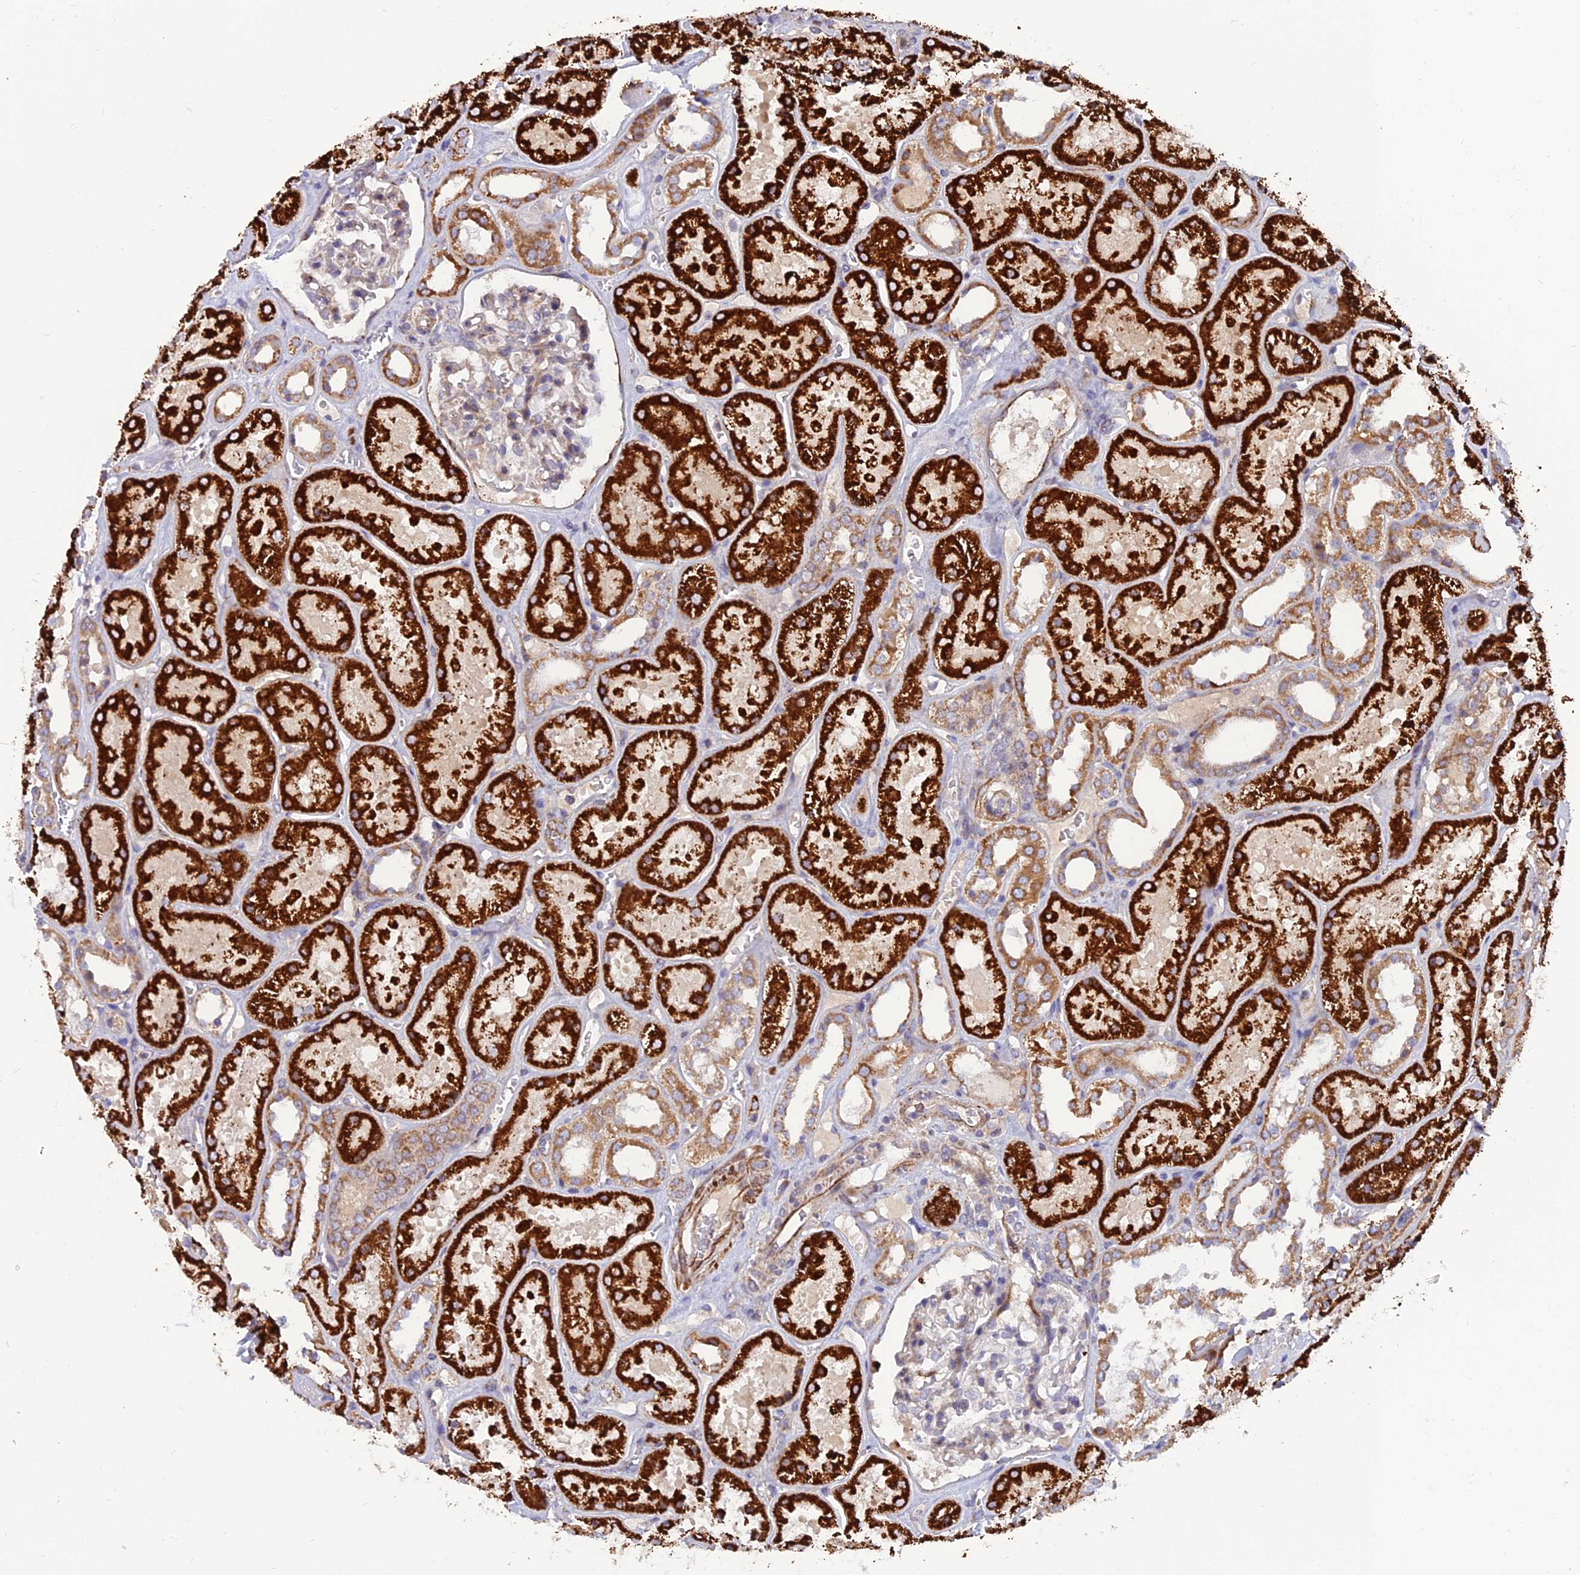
{"staining": {"intensity": "weak", "quantity": "25%-75%", "location": "cytoplasmic/membranous"}, "tissue": "kidney", "cell_type": "Cells in glomeruli", "image_type": "normal", "snomed": [{"axis": "morphology", "description": "Normal tissue, NOS"}, {"axis": "topography", "description": "Kidney"}], "caption": "IHC histopathology image of benign kidney: human kidney stained using IHC demonstrates low levels of weak protein expression localized specifically in the cytoplasmic/membranous of cells in glomeruli, appearing as a cytoplasmic/membranous brown color.", "gene": "TIGD6", "patient": {"sex": "female", "age": 41}}